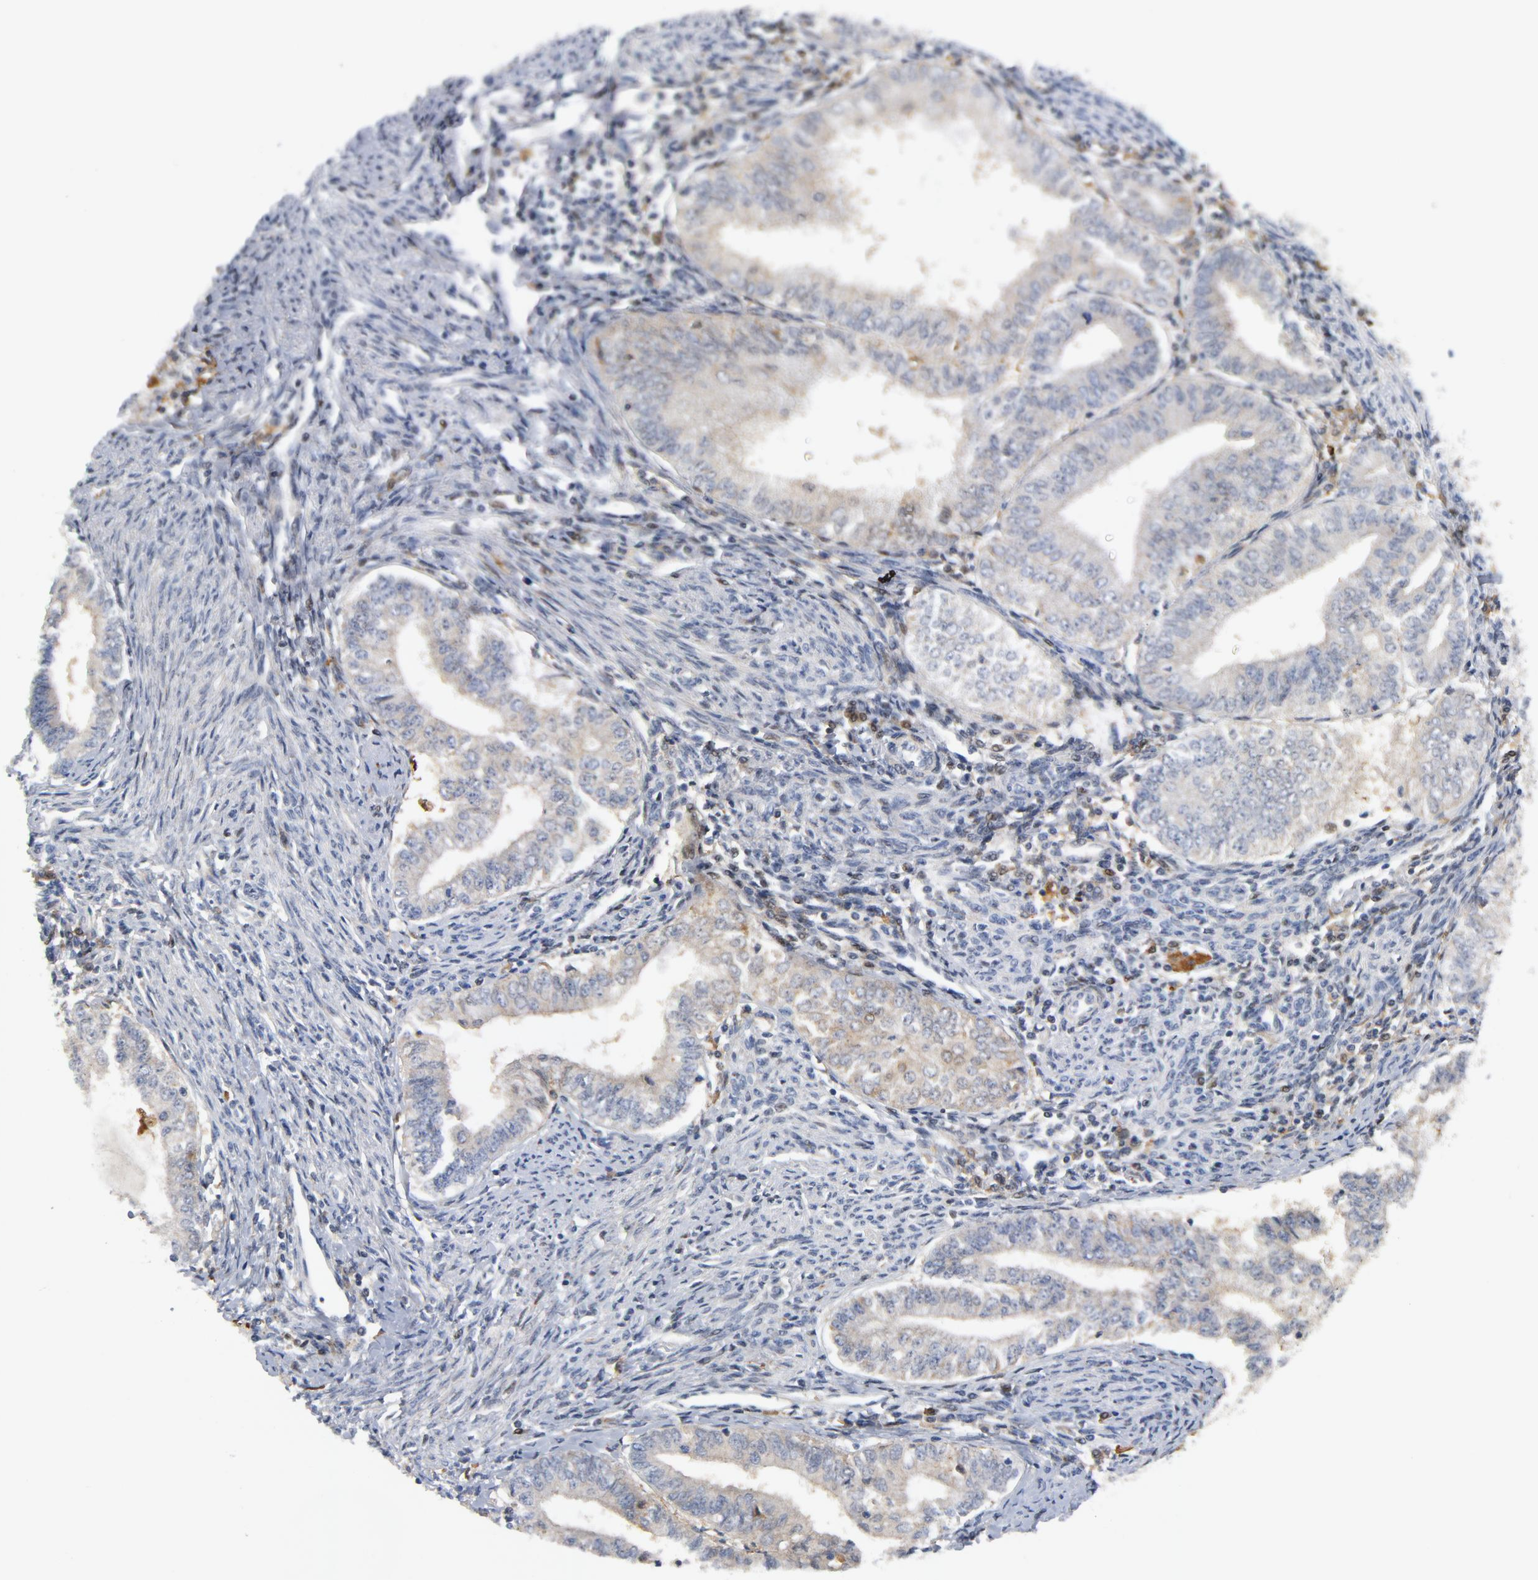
{"staining": {"intensity": "weak", "quantity": ">75%", "location": "cytoplasmic/membranous"}, "tissue": "endometrial cancer", "cell_type": "Tumor cells", "image_type": "cancer", "snomed": [{"axis": "morphology", "description": "Adenocarcinoma, NOS"}, {"axis": "topography", "description": "Endometrium"}], "caption": "Immunohistochemical staining of human adenocarcinoma (endometrial) displays low levels of weak cytoplasmic/membranous positivity in approximately >75% of tumor cells. Using DAB (3,3'-diaminobenzidine) (brown) and hematoxylin (blue) stains, captured at high magnification using brightfield microscopy.", "gene": "RAPGEF4", "patient": {"sex": "female", "age": 66}}